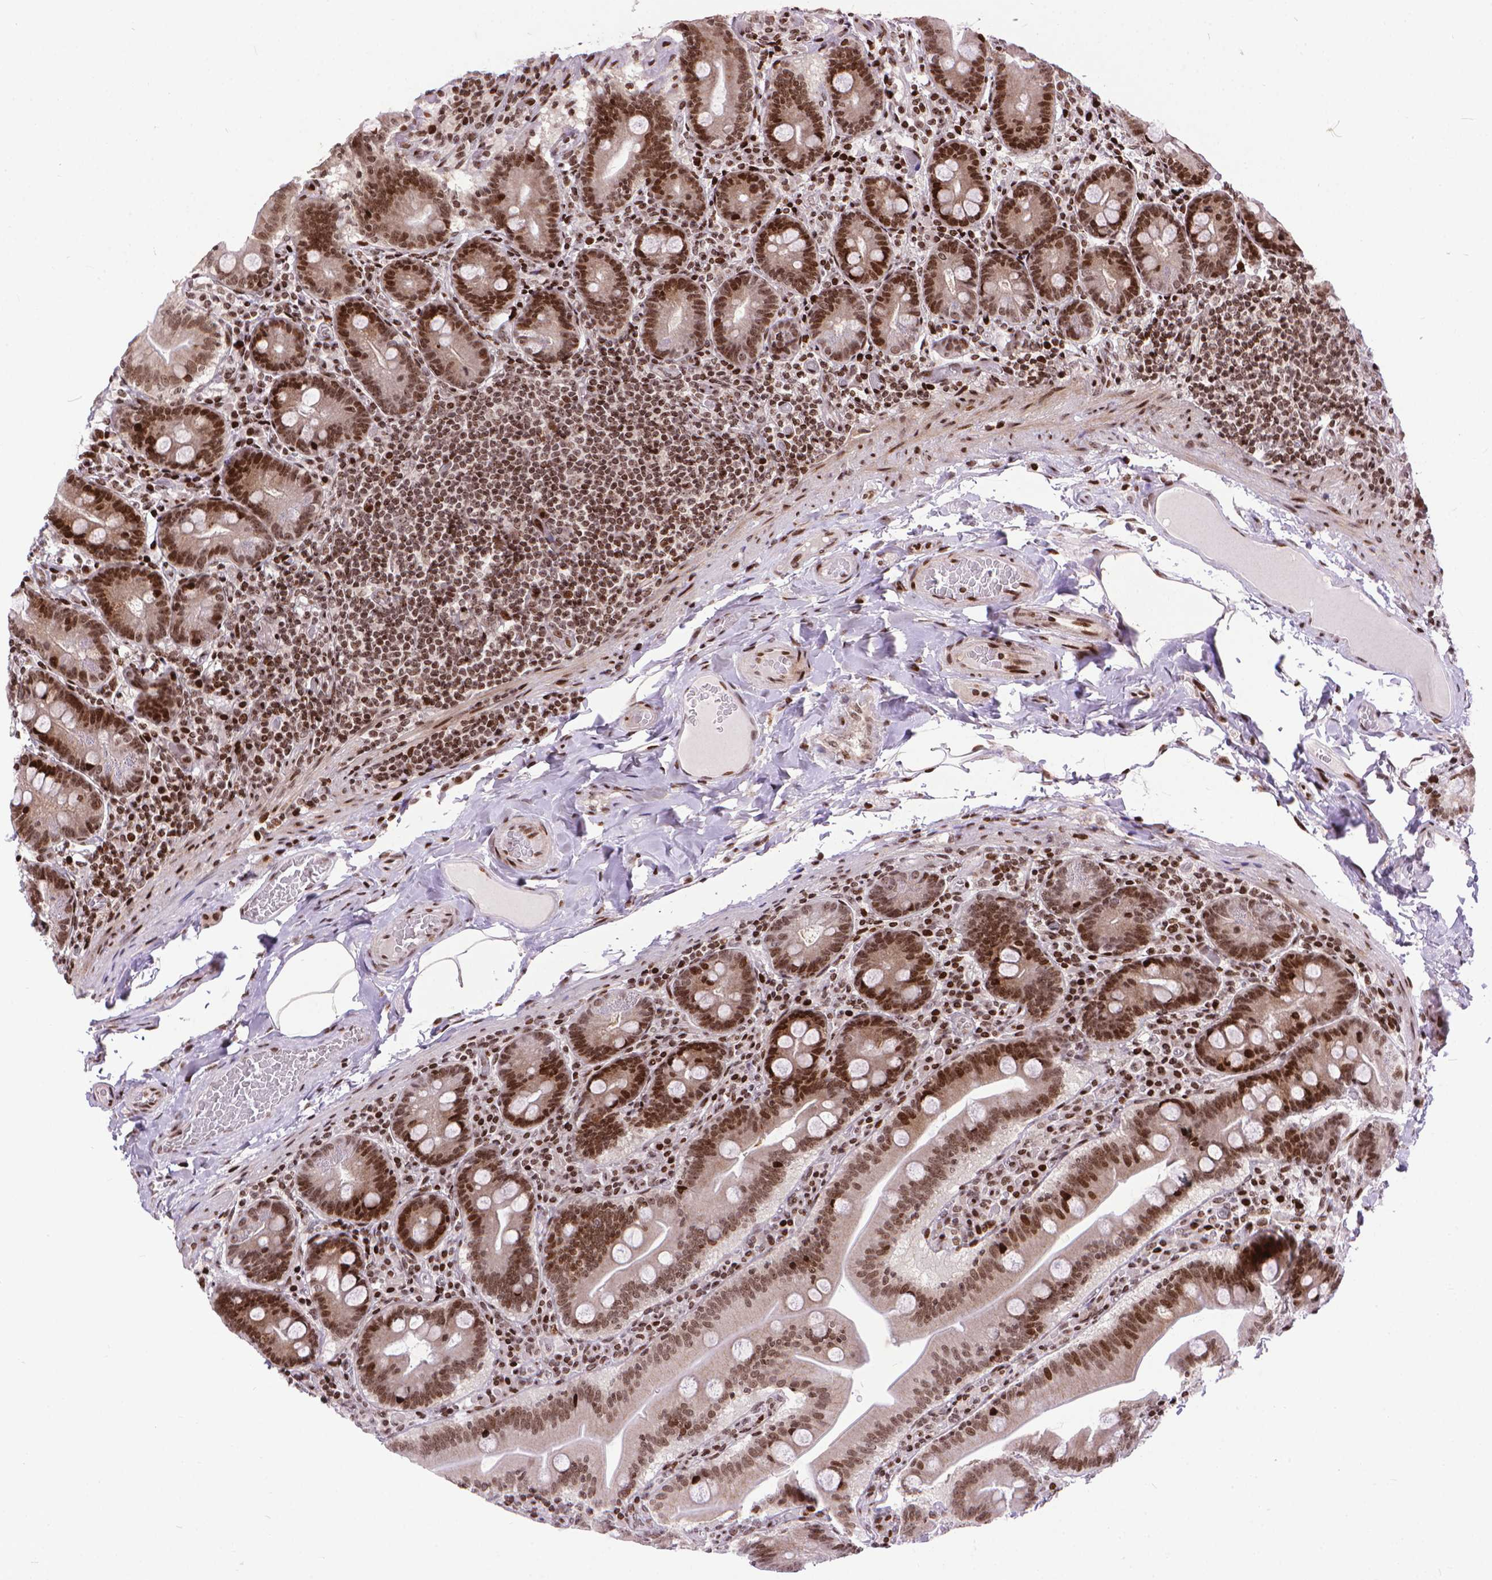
{"staining": {"intensity": "moderate", "quantity": ">75%", "location": "nuclear"}, "tissue": "small intestine", "cell_type": "Glandular cells", "image_type": "normal", "snomed": [{"axis": "morphology", "description": "Normal tissue, NOS"}, {"axis": "topography", "description": "Small intestine"}], "caption": "Immunohistochemistry (IHC) staining of unremarkable small intestine, which demonstrates medium levels of moderate nuclear staining in approximately >75% of glandular cells indicating moderate nuclear protein positivity. The staining was performed using DAB (3,3'-diaminobenzidine) (brown) for protein detection and nuclei were counterstained in hematoxylin (blue).", "gene": "AMER1", "patient": {"sex": "male", "age": 37}}